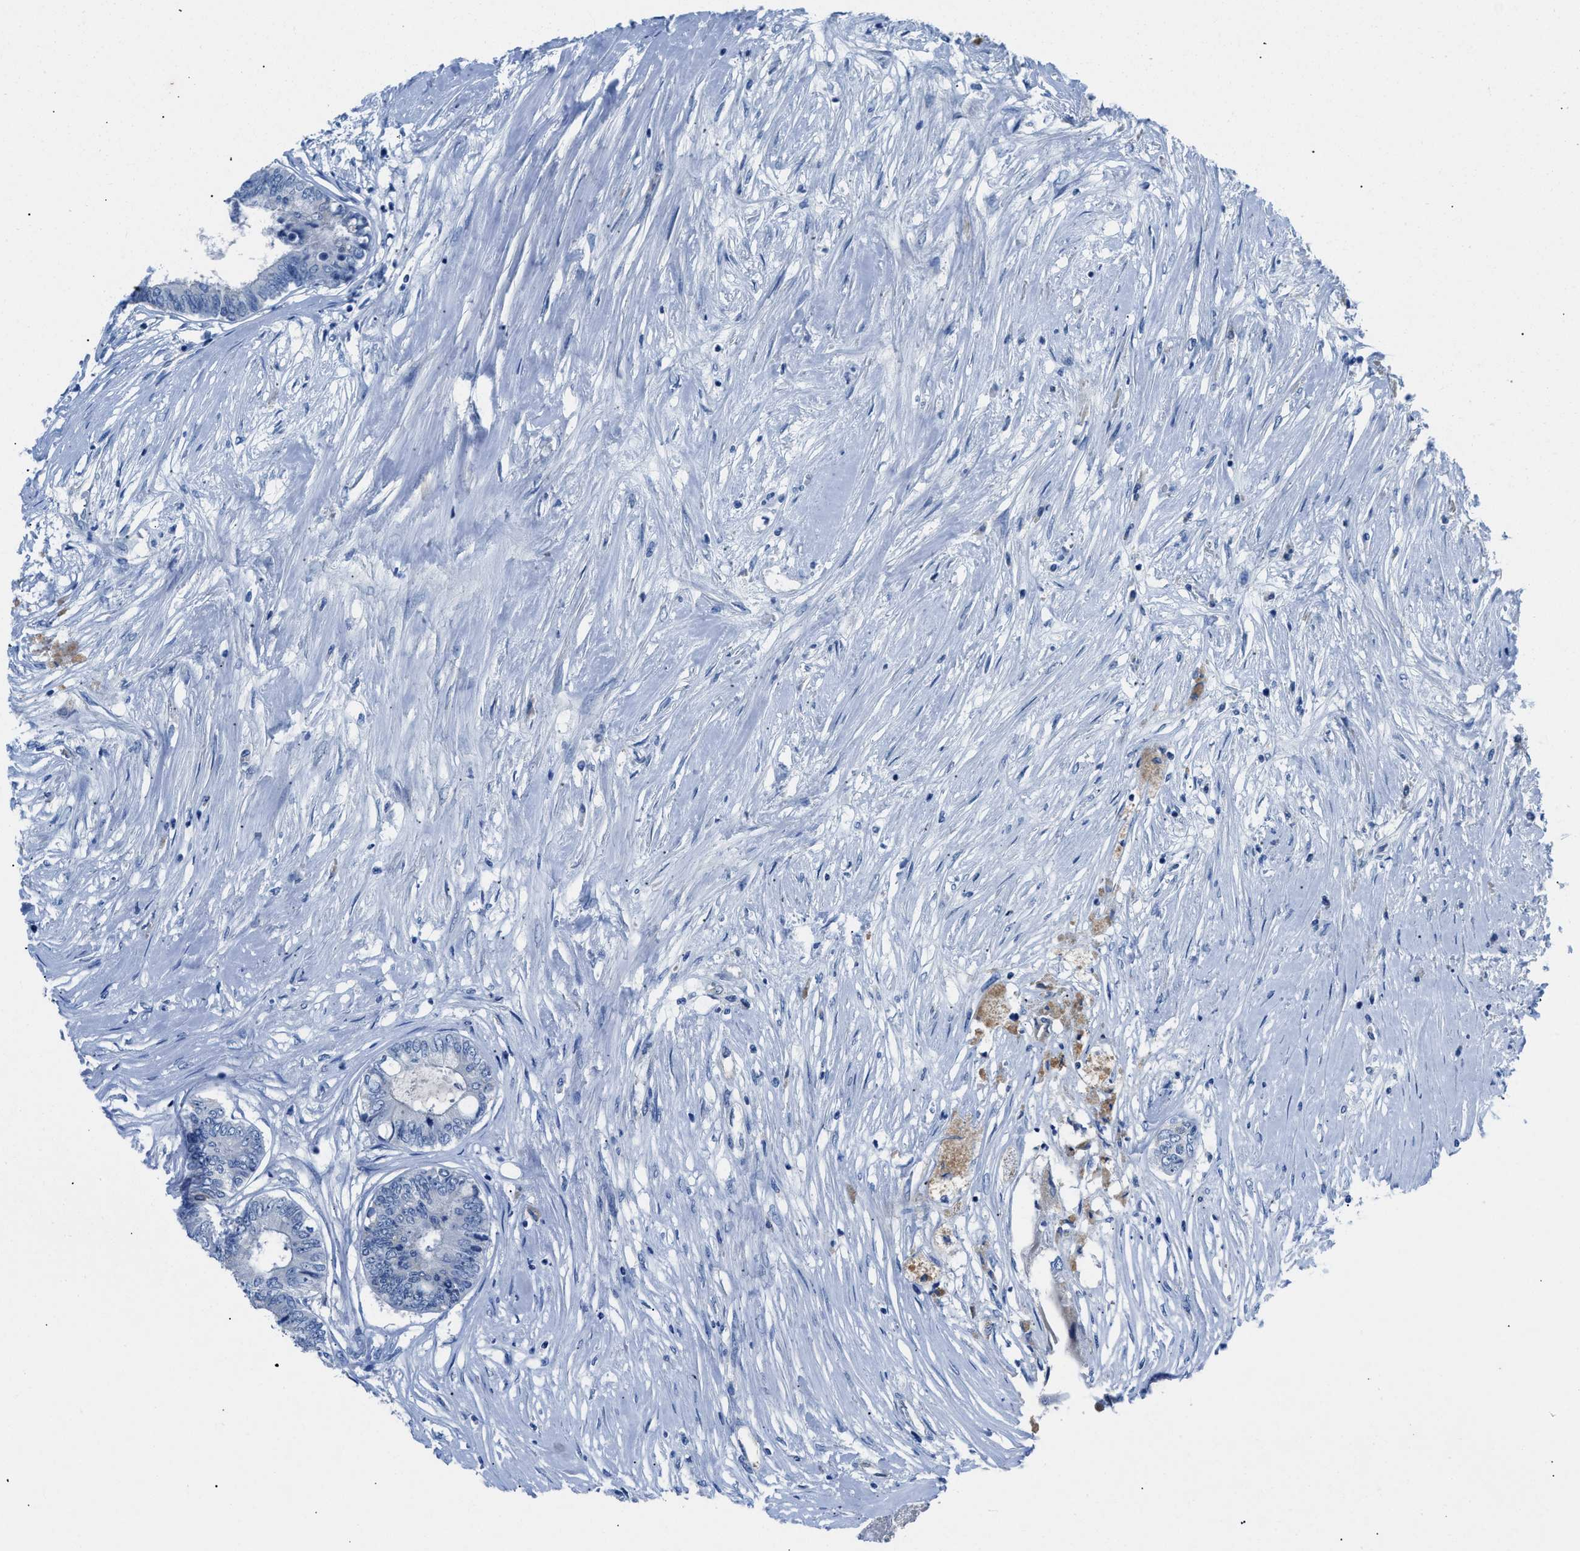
{"staining": {"intensity": "negative", "quantity": "none", "location": "none"}, "tissue": "colorectal cancer", "cell_type": "Tumor cells", "image_type": "cancer", "snomed": [{"axis": "morphology", "description": "Adenocarcinoma, NOS"}, {"axis": "topography", "description": "Rectum"}], "caption": "There is no significant staining in tumor cells of colorectal cancer. (Stains: DAB immunohistochemistry (IHC) with hematoxylin counter stain, Microscopy: brightfield microscopy at high magnification).", "gene": "SLC10A6", "patient": {"sex": "male", "age": 63}}